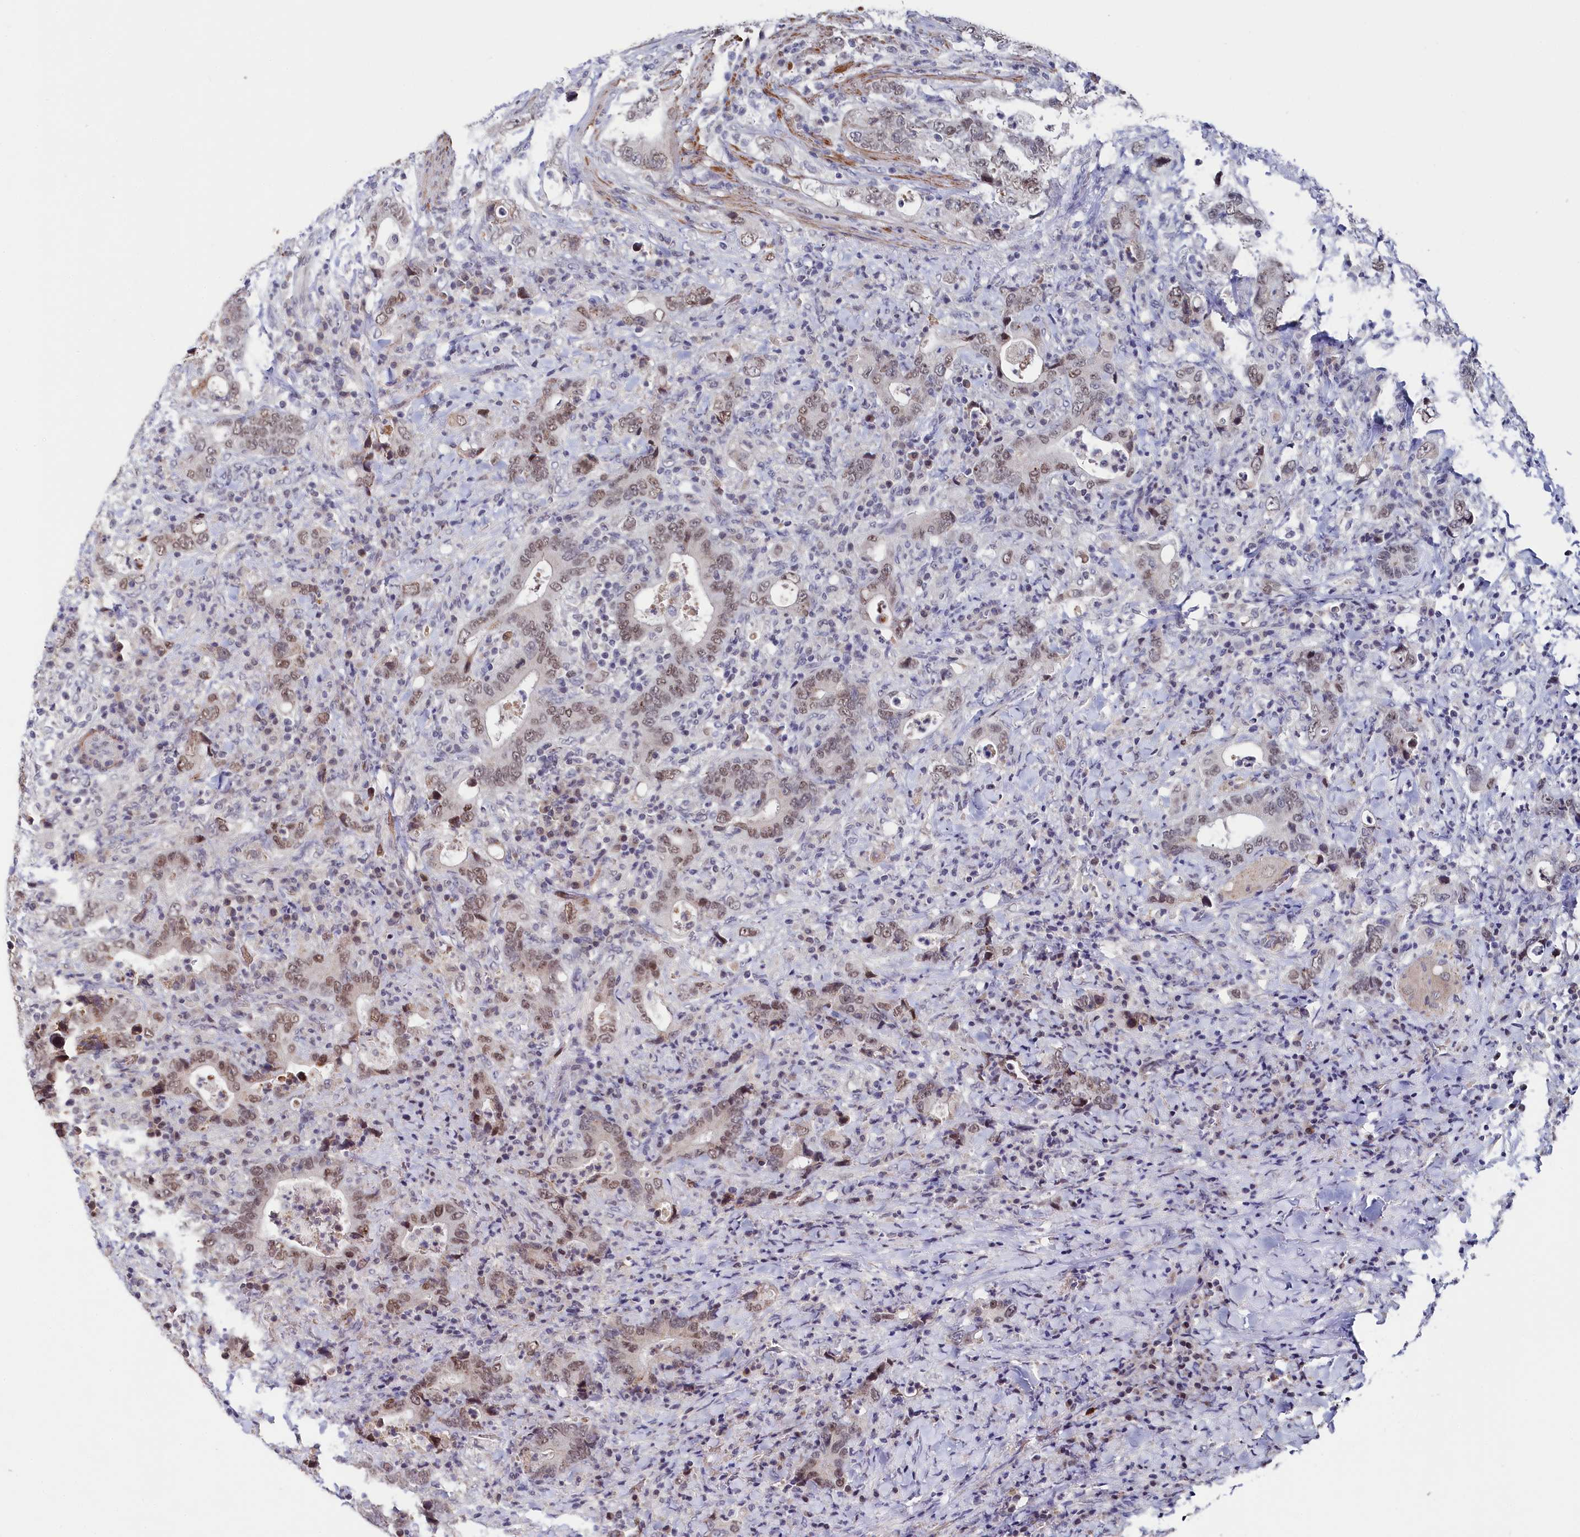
{"staining": {"intensity": "moderate", "quantity": "25%-75%", "location": "nuclear"}, "tissue": "colorectal cancer", "cell_type": "Tumor cells", "image_type": "cancer", "snomed": [{"axis": "morphology", "description": "Adenocarcinoma, NOS"}, {"axis": "topography", "description": "Colon"}], "caption": "Colorectal cancer (adenocarcinoma) stained with DAB IHC reveals medium levels of moderate nuclear positivity in approximately 25%-75% of tumor cells. The protein of interest is stained brown, and the nuclei are stained in blue (DAB (3,3'-diaminobenzidine) IHC with brightfield microscopy, high magnification).", "gene": "TIGD4", "patient": {"sex": "female", "age": 75}}